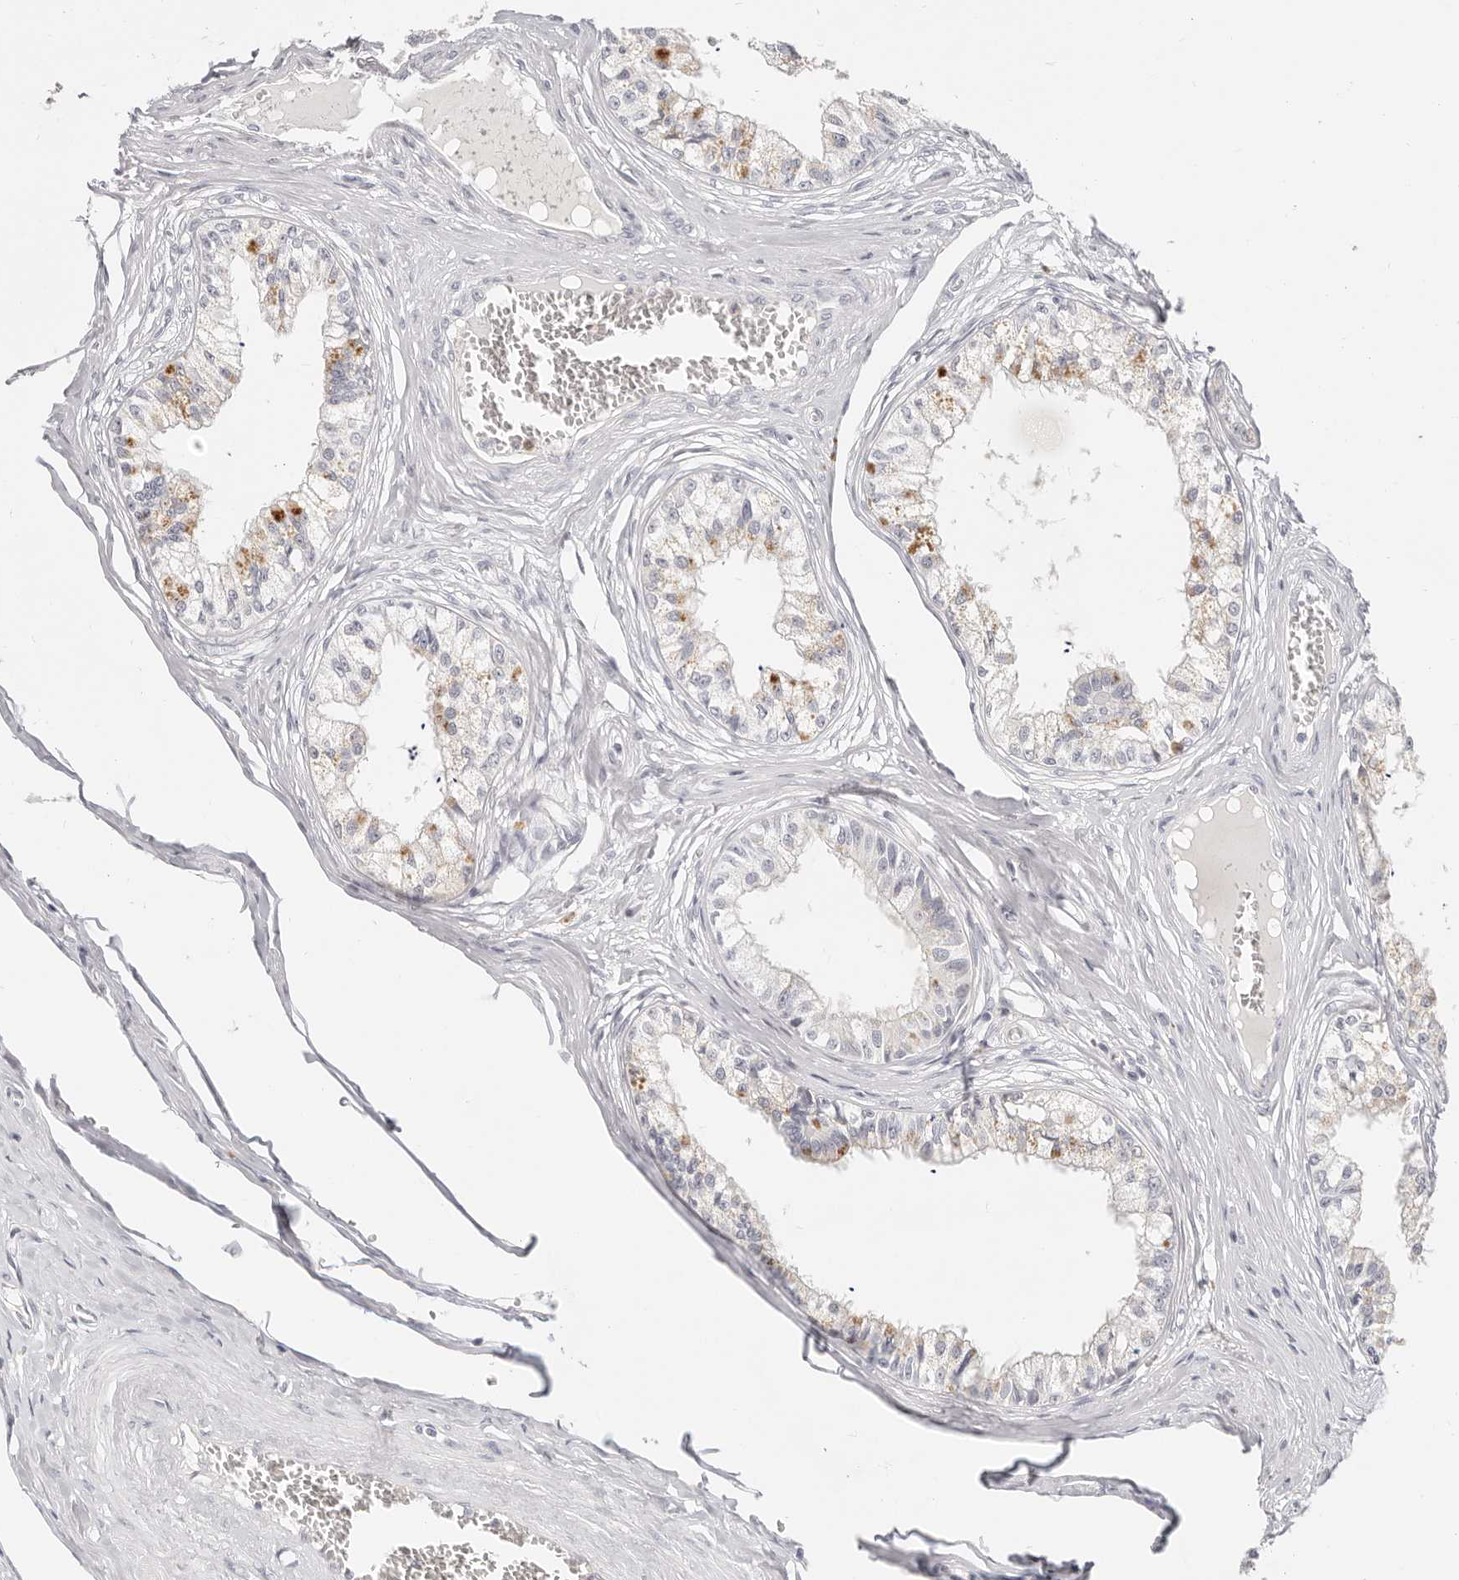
{"staining": {"intensity": "negative", "quantity": "none", "location": "none"}, "tissue": "epididymis", "cell_type": "Glandular cells", "image_type": "normal", "snomed": [{"axis": "morphology", "description": "Normal tissue, NOS"}, {"axis": "topography", "description": "Epididymis"}], "caption": "Human epididymis stained for a protein using IHC demonstrates no expression in glandular cells.", "gene": "ASCL1", "patient": {"sex": "male", "age": 79}}